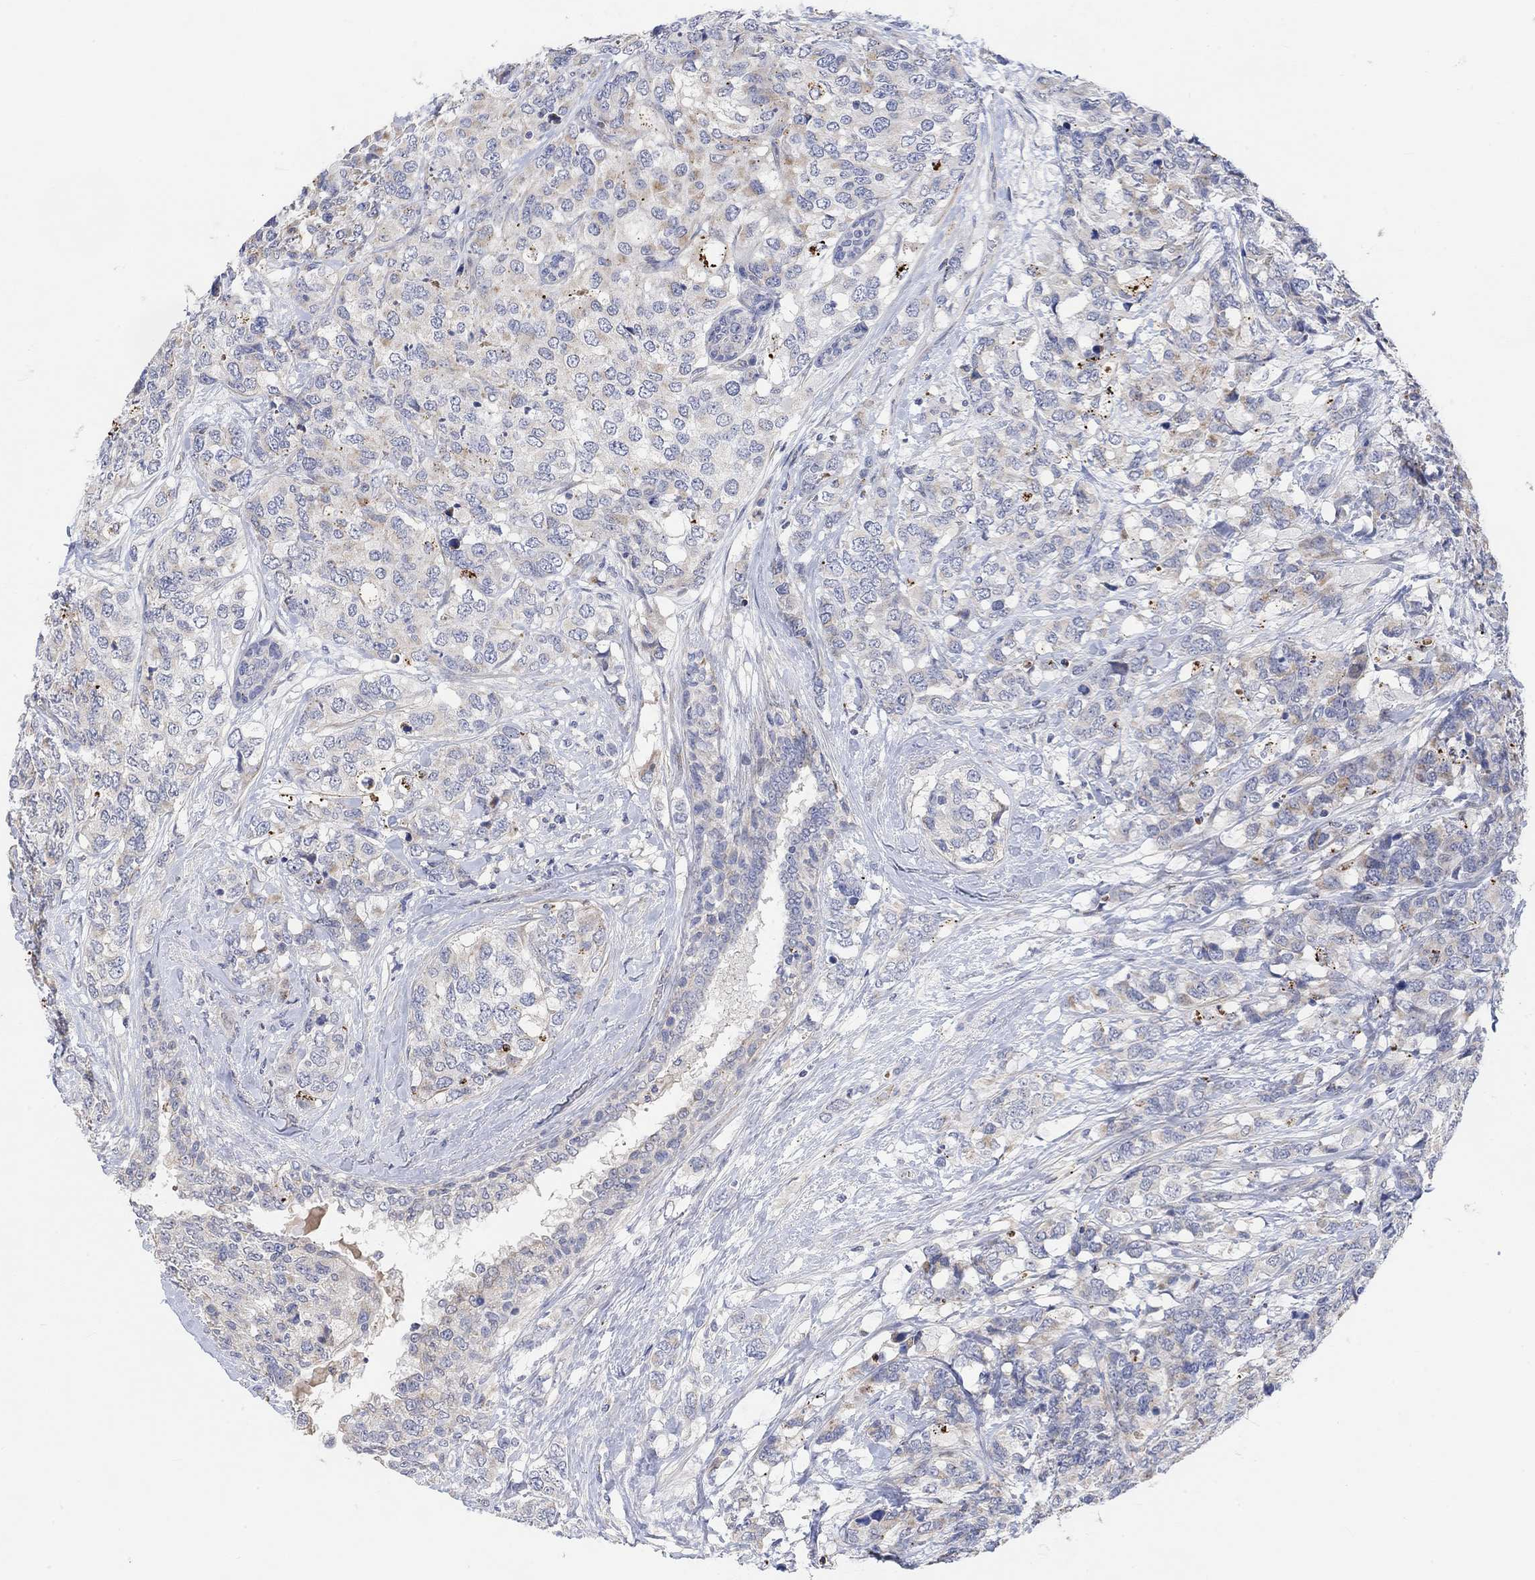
{"staining": {"intensity": "moderate", "quantity": "25%-75%", "location": "cytoplasmic/membranous"}, "tissue": "breast cancer", "cell_type": "Tumor cells", "image_type": "cancer", "snomed": [{"axis": "morphology", "description": "Lobular carcinoma"}, {"axis": "topography", "description": "Breast"}], "caption": "Moderate cytoplasmic/membranous protein positivity is appreciated in approximately 25%-75% of tumor cells in lobular carcinoma (breast).", "gene": "HCRTR1", "patient": {"sex": "female", "age": 59}}